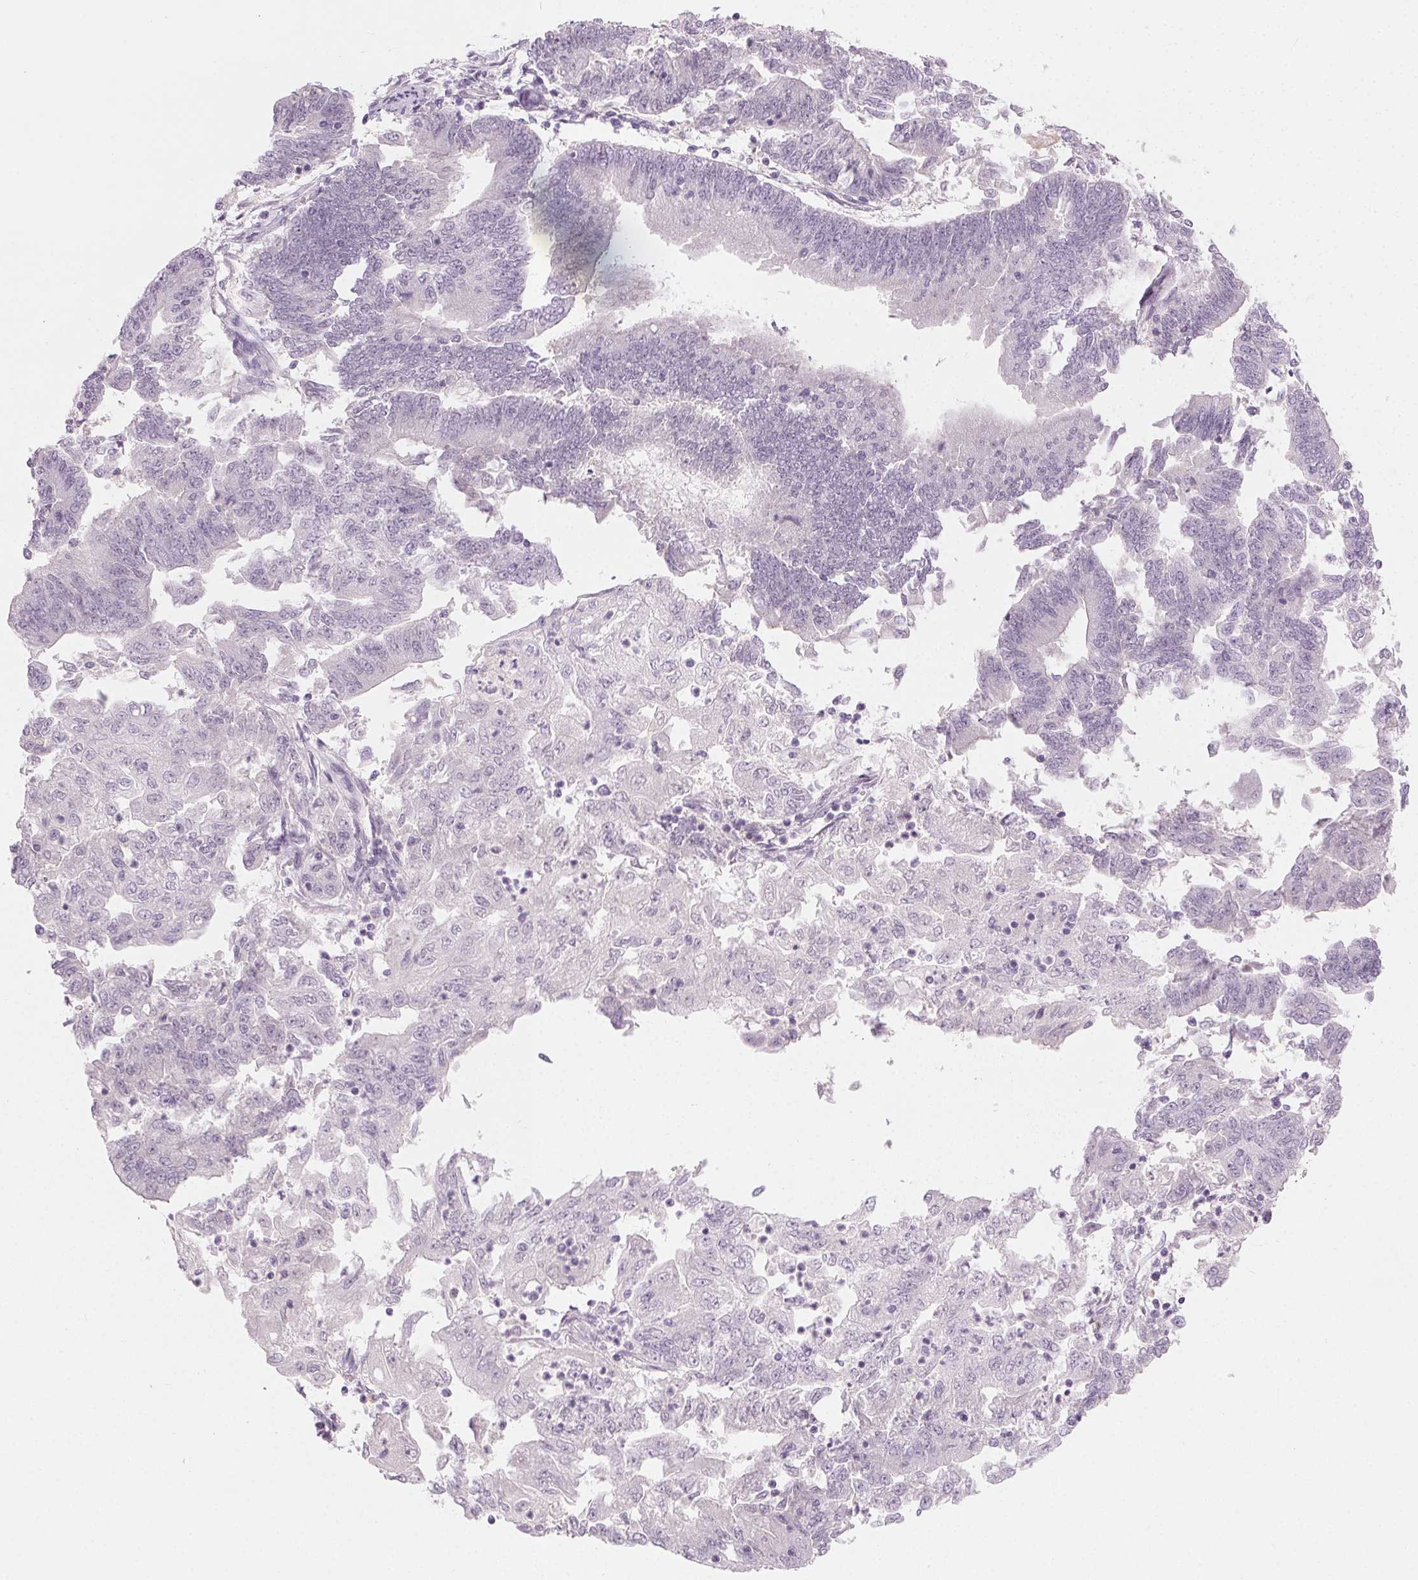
{"staining": {"intensity": "negative", "quantity": "none", "location": "none"}, "tissue": "endometrial cancer", "cell_type": "Tumor cells", "image_type": "cancer", "snomed": [{"axis": "morphology", "description": "Adenocarcinoma, NOS"}, {"axis": "topography", "description": "Endometrium"}], "caption": "This histopathology image is of endometrial adenocarcinoma stained with immunohistochemistry to label a protein in brown with the nuclei are counter-stained blue. There is no positivity in tumor cells.", "gene": "HSF5", "patient": {"sex": "female", "age": 70}}